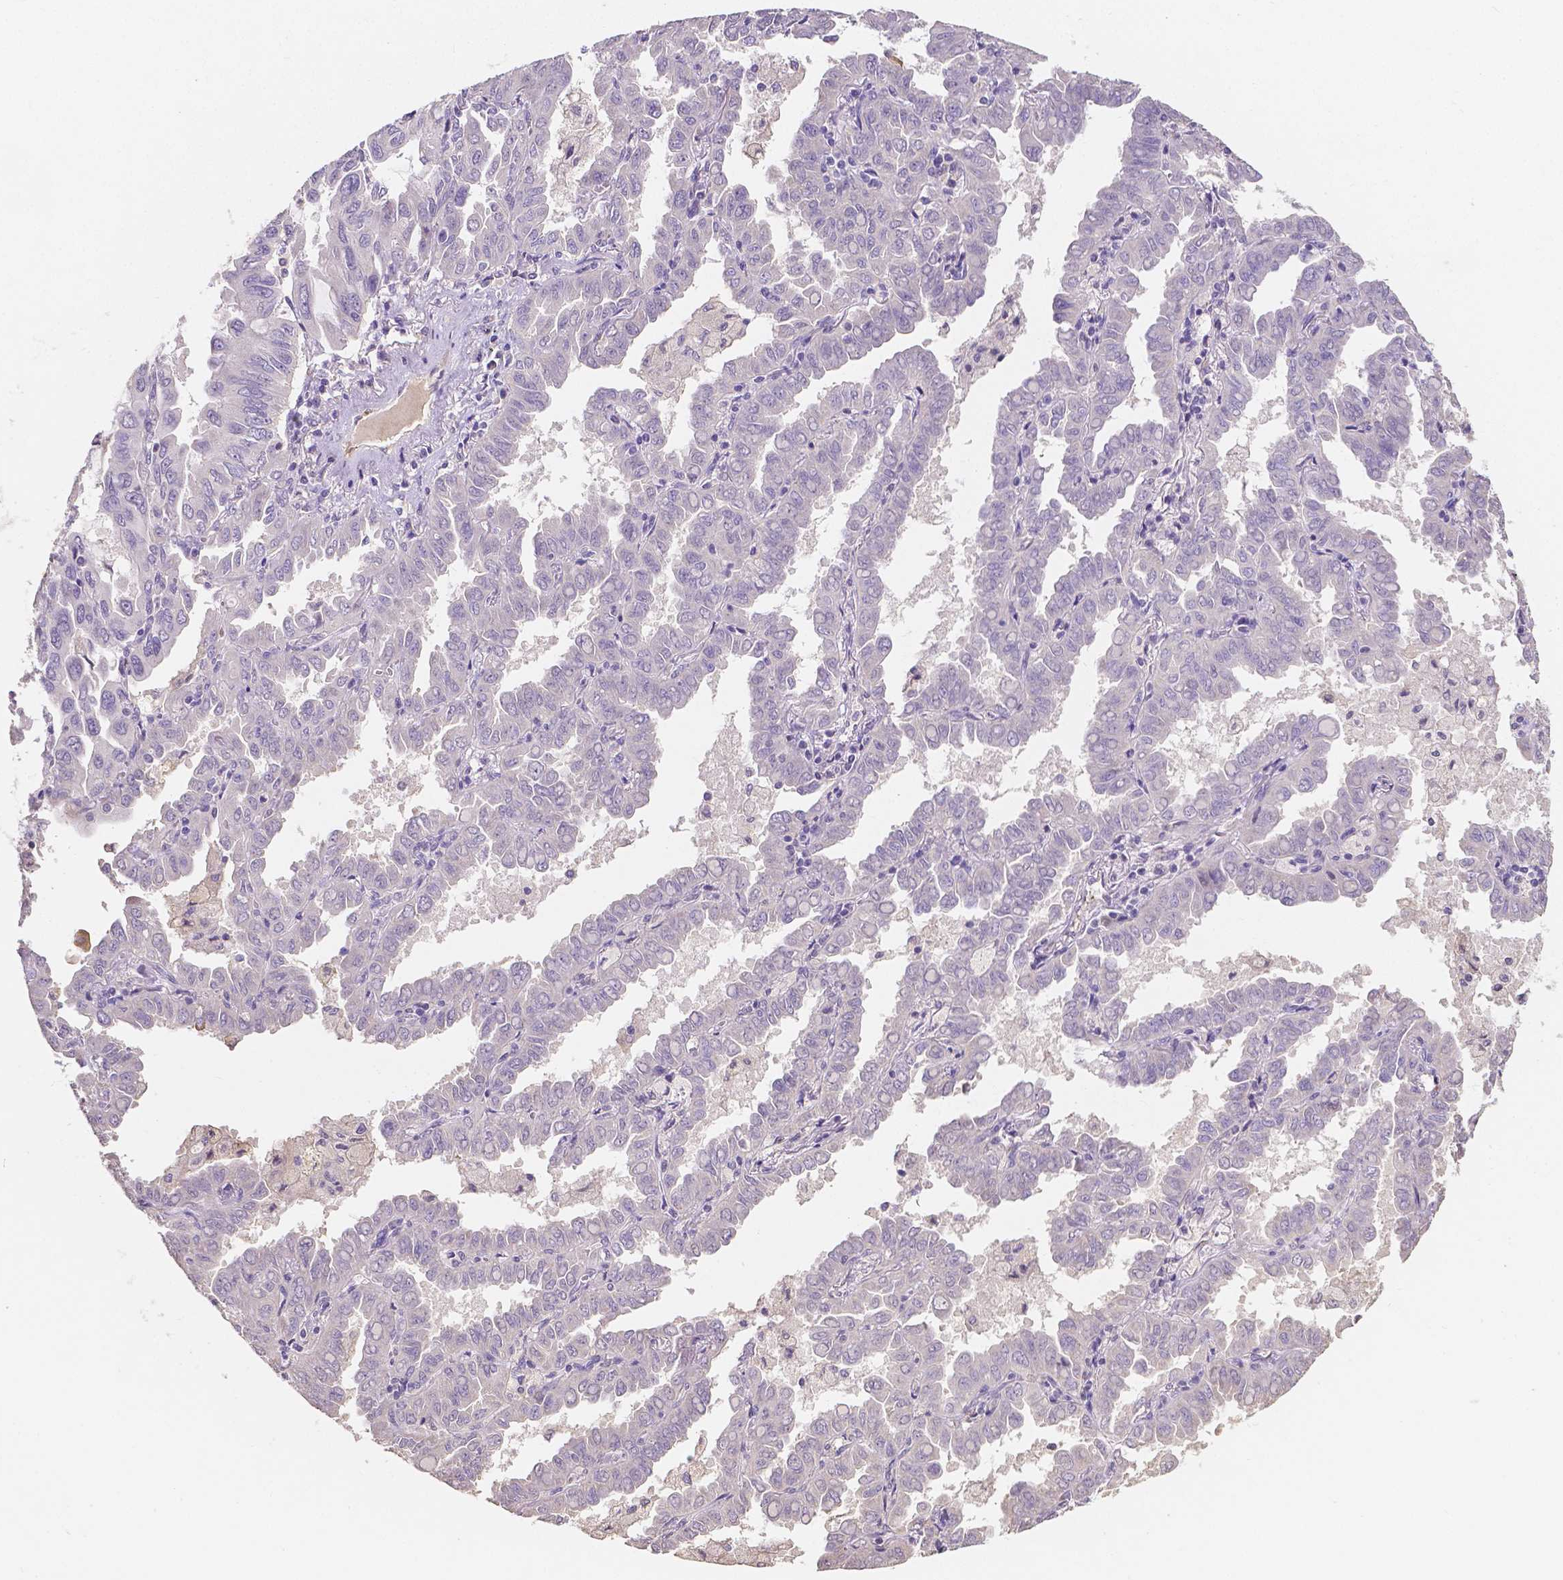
{"staining": {"intensity": "negative", "quantity": "none", "location": "none"}, "tissue": "lung cancer", "cell_type": "Tumor cells", "image_type": "cancer", "snomed": [{"axis": "morphology", "description": "Adenocarcinoma, NOS"}, {"axis": "topography", "description": "Lung"}], "caption": "Immunohistochemistry (IHC) image of neoplastic tissue: lung cancer stained with DAB shows no significant protein positivity in tumor cells.", "gene": "ELAVL2", "patient": {"sex": "male", "age": 64}}